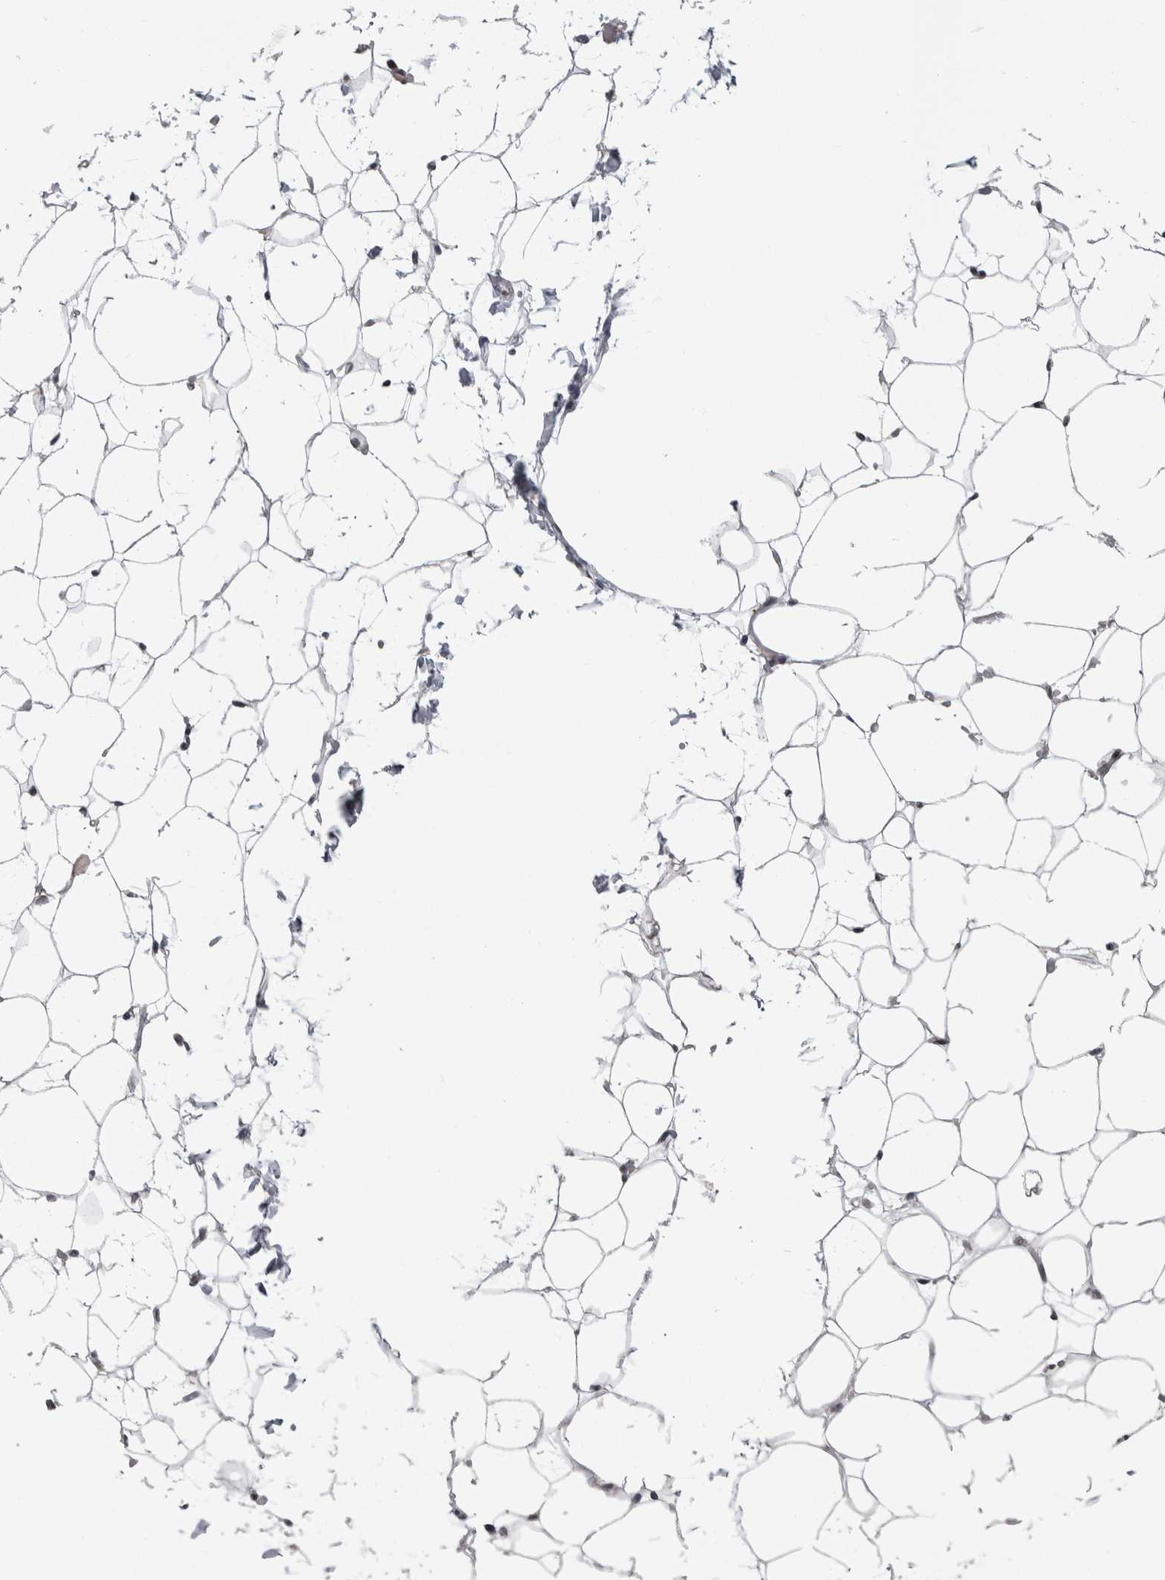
{"staining": {"intensity": "weak", "quantity": "25%-75%", "location": "nuclear"}, "tissue": "adipose tissue", "cell_type": "Adipocytes", "image_type": "normal", "snomed": [{"axis": "morphology", "description": "Normal tissue, NOS"}, {"axis": "topography", "description": "Breast"}, {"axis": "topography", "description": "Soft tissue"}], "caption": "Brown immunohistochemical staining in benign human adipose tissue displays weak nuclear positivity in approximately 25%-75% of adipocytes.", "gene": "ZSCAN21", "patient": {"sex": "female", "age": 75}}